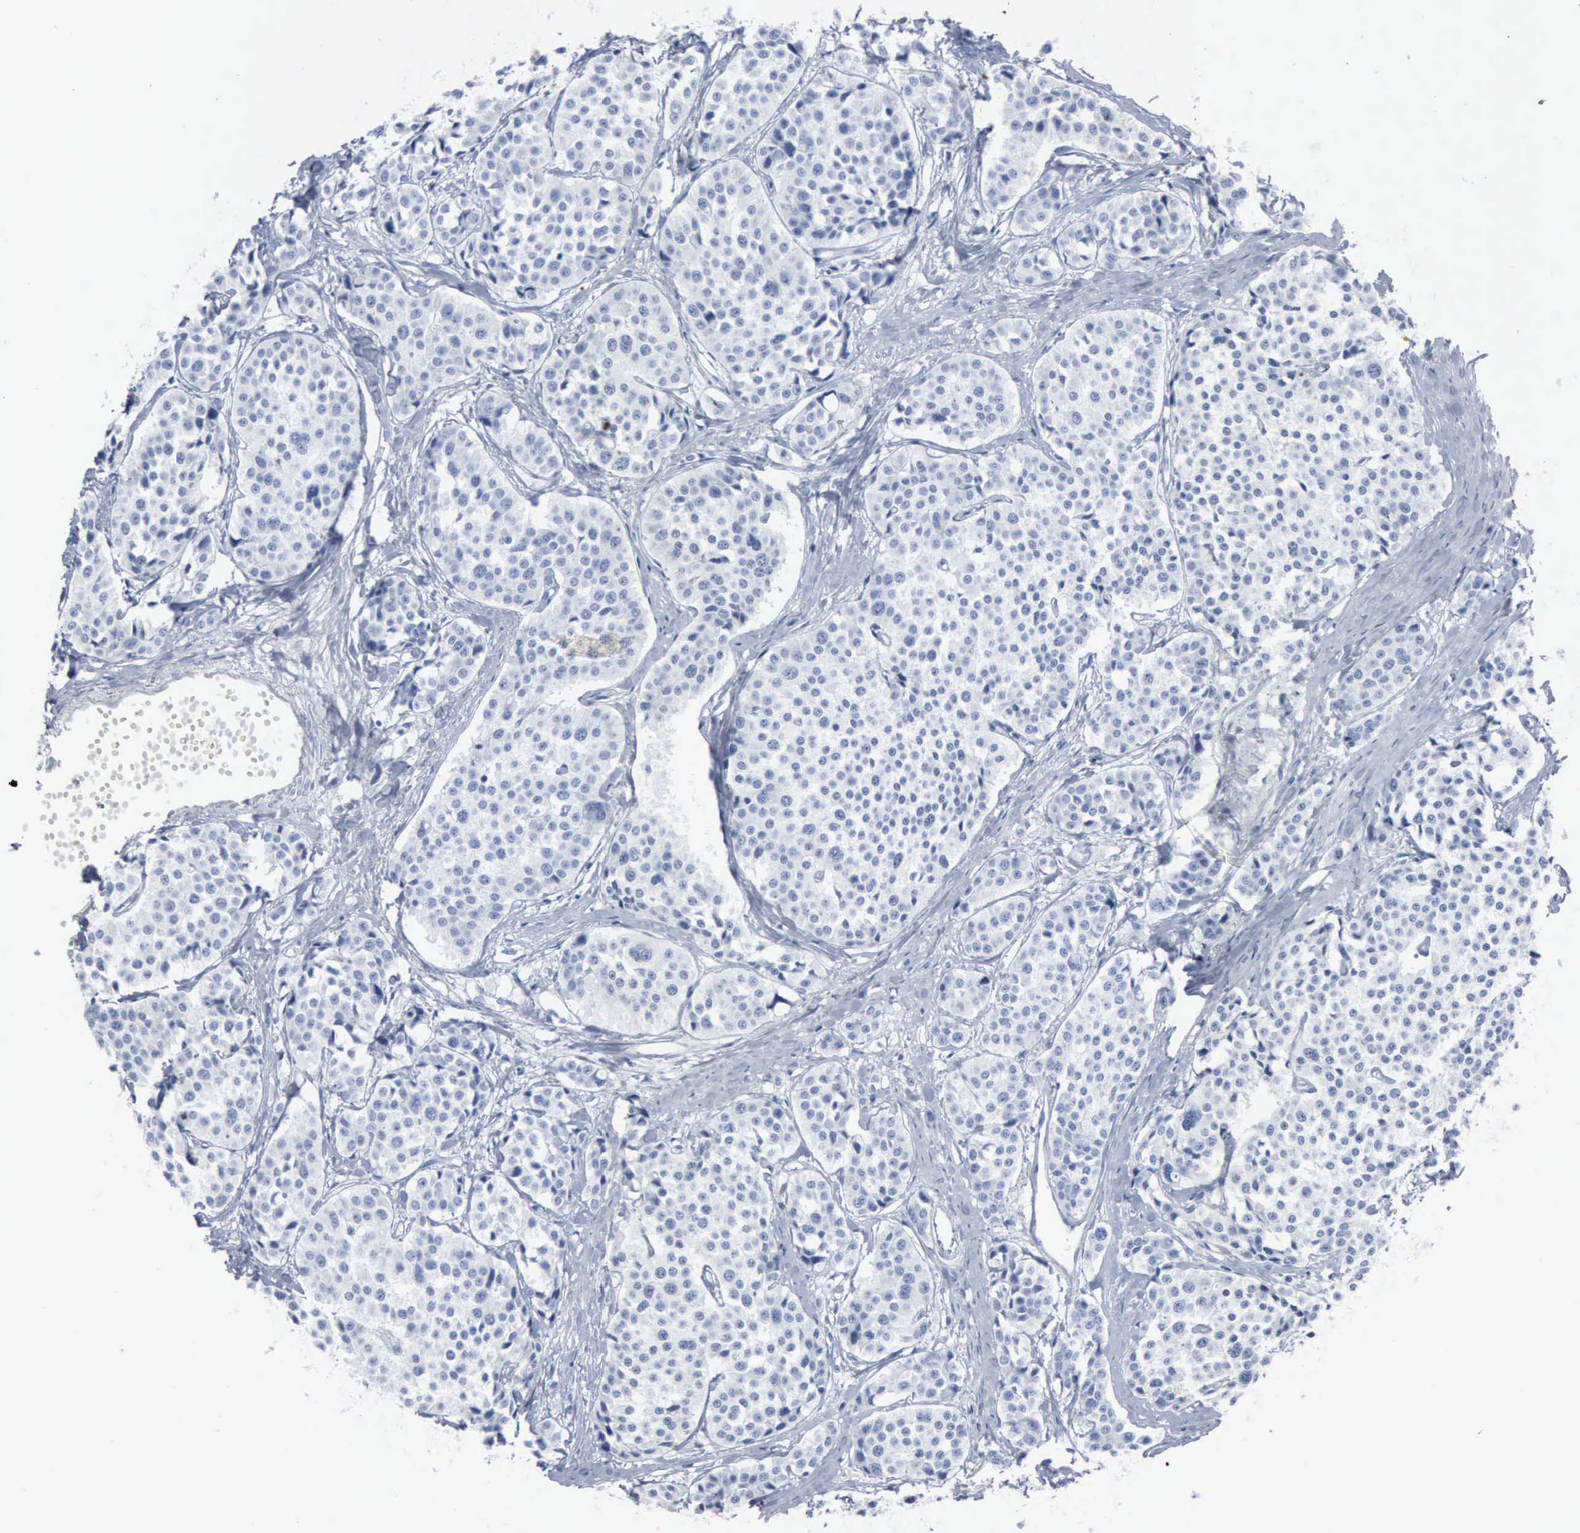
{"staining": {"intensity": "negative", "quantity": "none", "location": "none"}, "tissue": "carcinoid", "cell_type": "Tumor cells", "image_type": "cancer", "snomed": [{"axis": "morphology", "description": "Carcinoid, malignant, NOS"}, {"axis": "topography", "description": "Small intestine"}], "caption": "Photomicrograph shows no significant protein expression in tumor cells of carcinoid.", "gene": "DMD", "patient": {"sex": "male", "age": 60}}